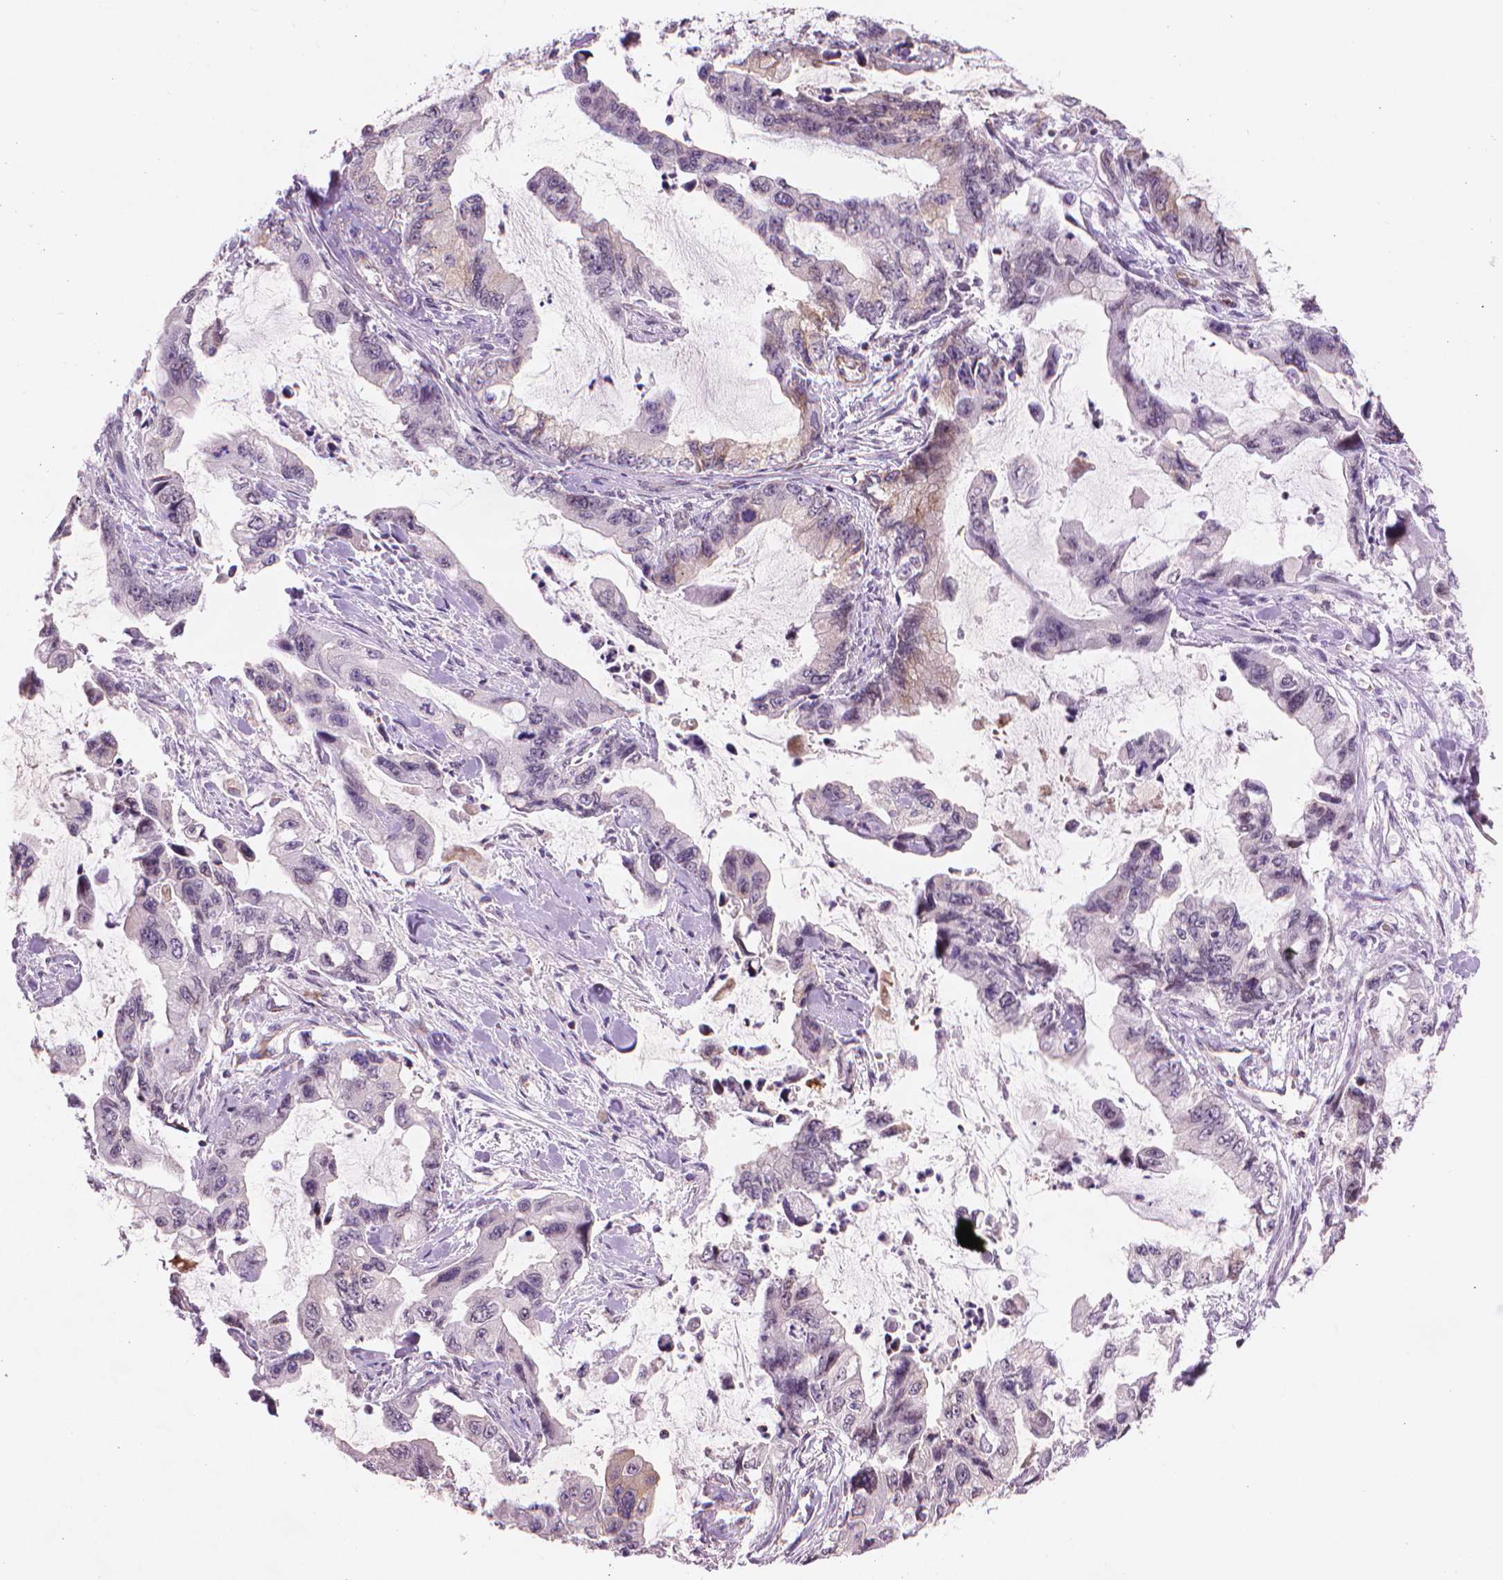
{"staining": {"intensity": "negative", "quantity": "none", "location": "none"}, "tissue": "stomach cancer", "cell_type": "Tumor cells", "image_type": "cancer", "snomed": [{"axis": "morphology", "description": "Adenocarcinoma, NOS"}, {"axis": "topography", "description": "Pancreas"}, {"axis": "topography", "description": "Stomach, upper"}, {"axis": "topography", "description": "Stomach"}], "caption": "Immunohistochemical staining of stomach cancer (adenocarcinoma) exhibits no significant expression in tumor cells.", "gene": "TMEM184A", "patient": {"sex": "male", "age": 77}}